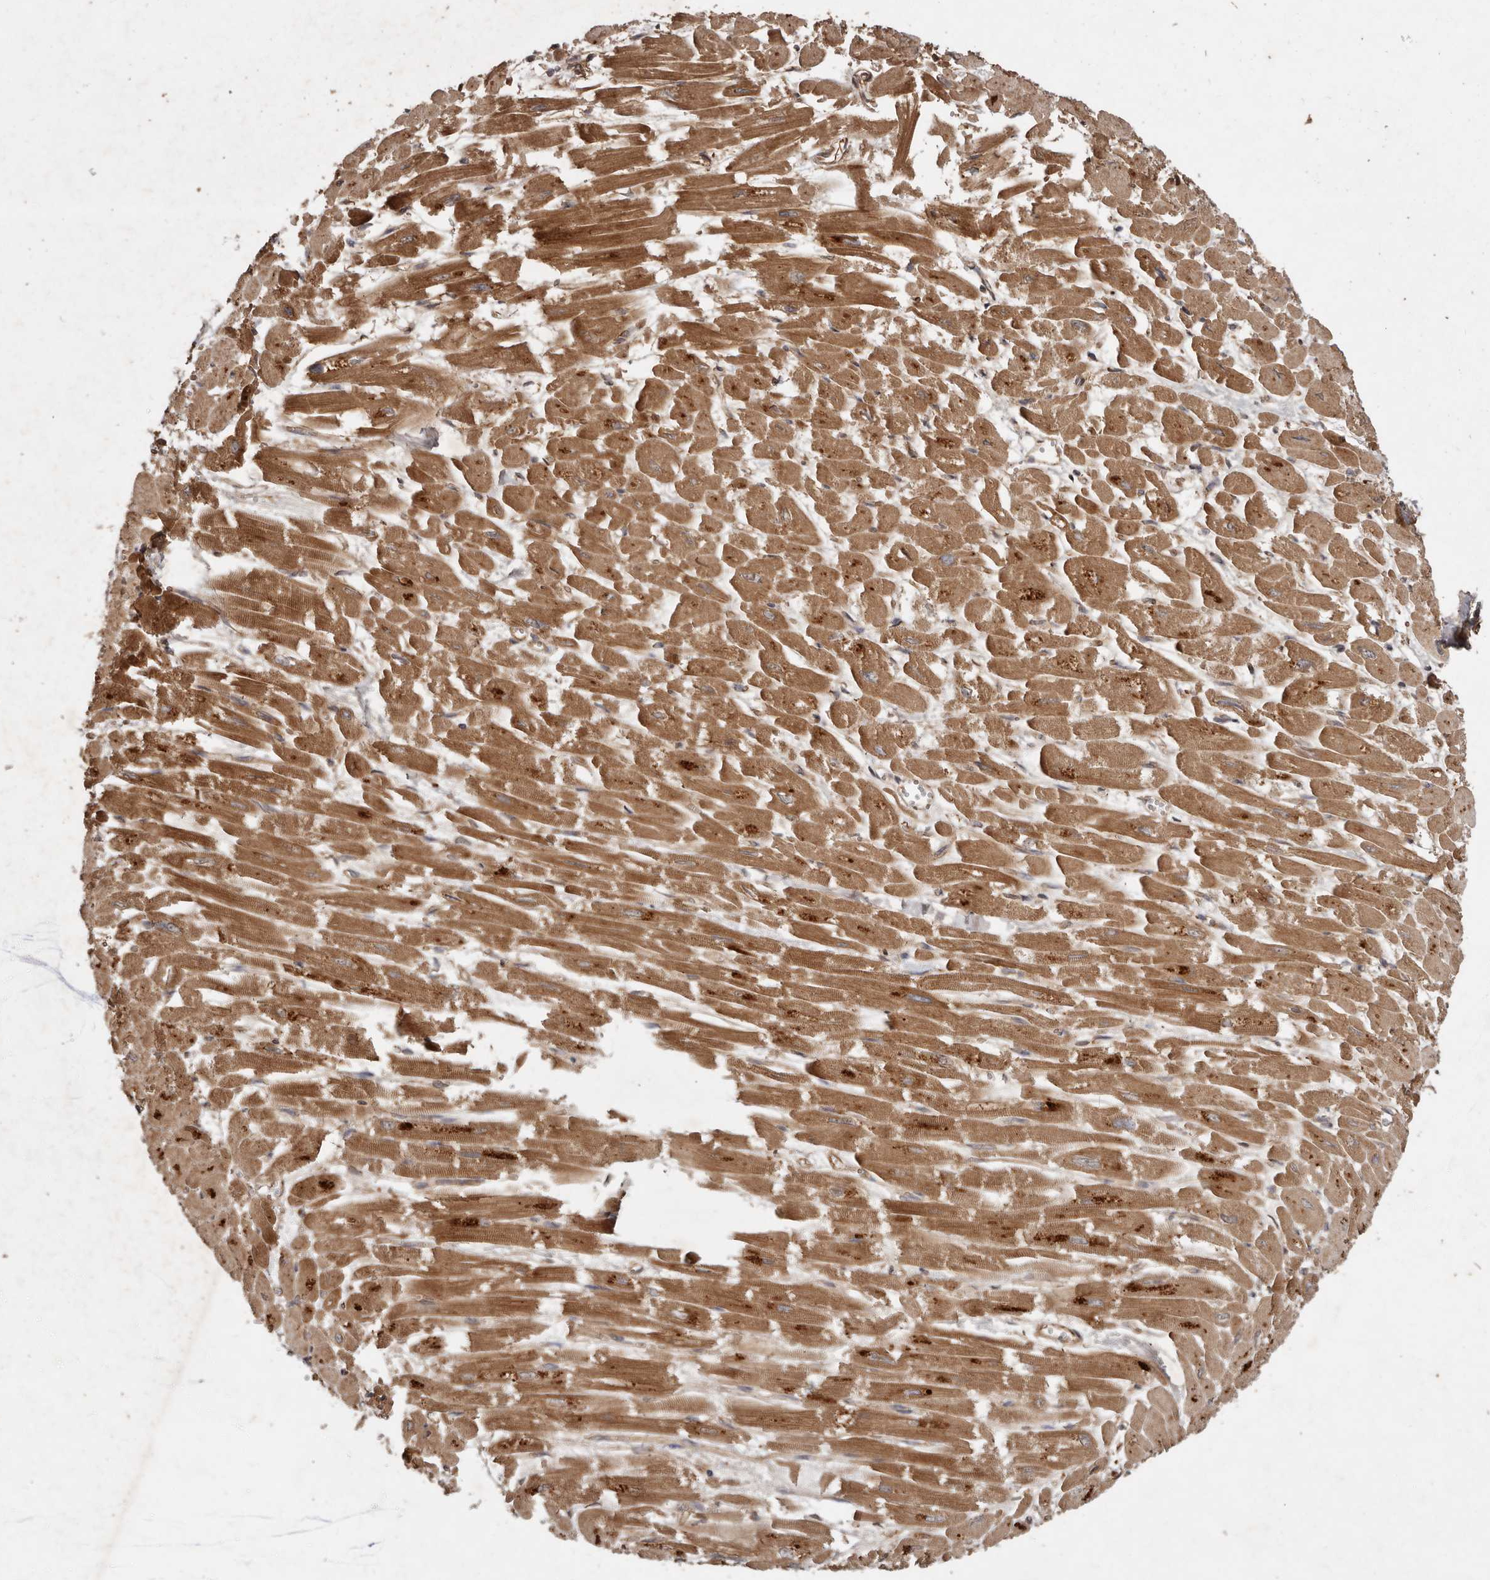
{"staining": {"intensity": "moderate", "quantity": ">75%", "location": "cytoplasmic/membranous"}, "tissue": "heart muscle", "cell_type": "Cardiomyocytes", "image_type": "normal", "snomed": [{"axis": "morphology", "description": "Normal tissue, NOS"}, {"axis": "topography", "description": "Heart"}], "caption": "This image displays immunohistochemistry (IHC) staining of unremarkable heart muscle, with medium moderate cytoplasmic/membranous staining in about >75% of cardiomyocytes.", "gene": "STK36", "patient": {"sex": "male", "age": 54}}